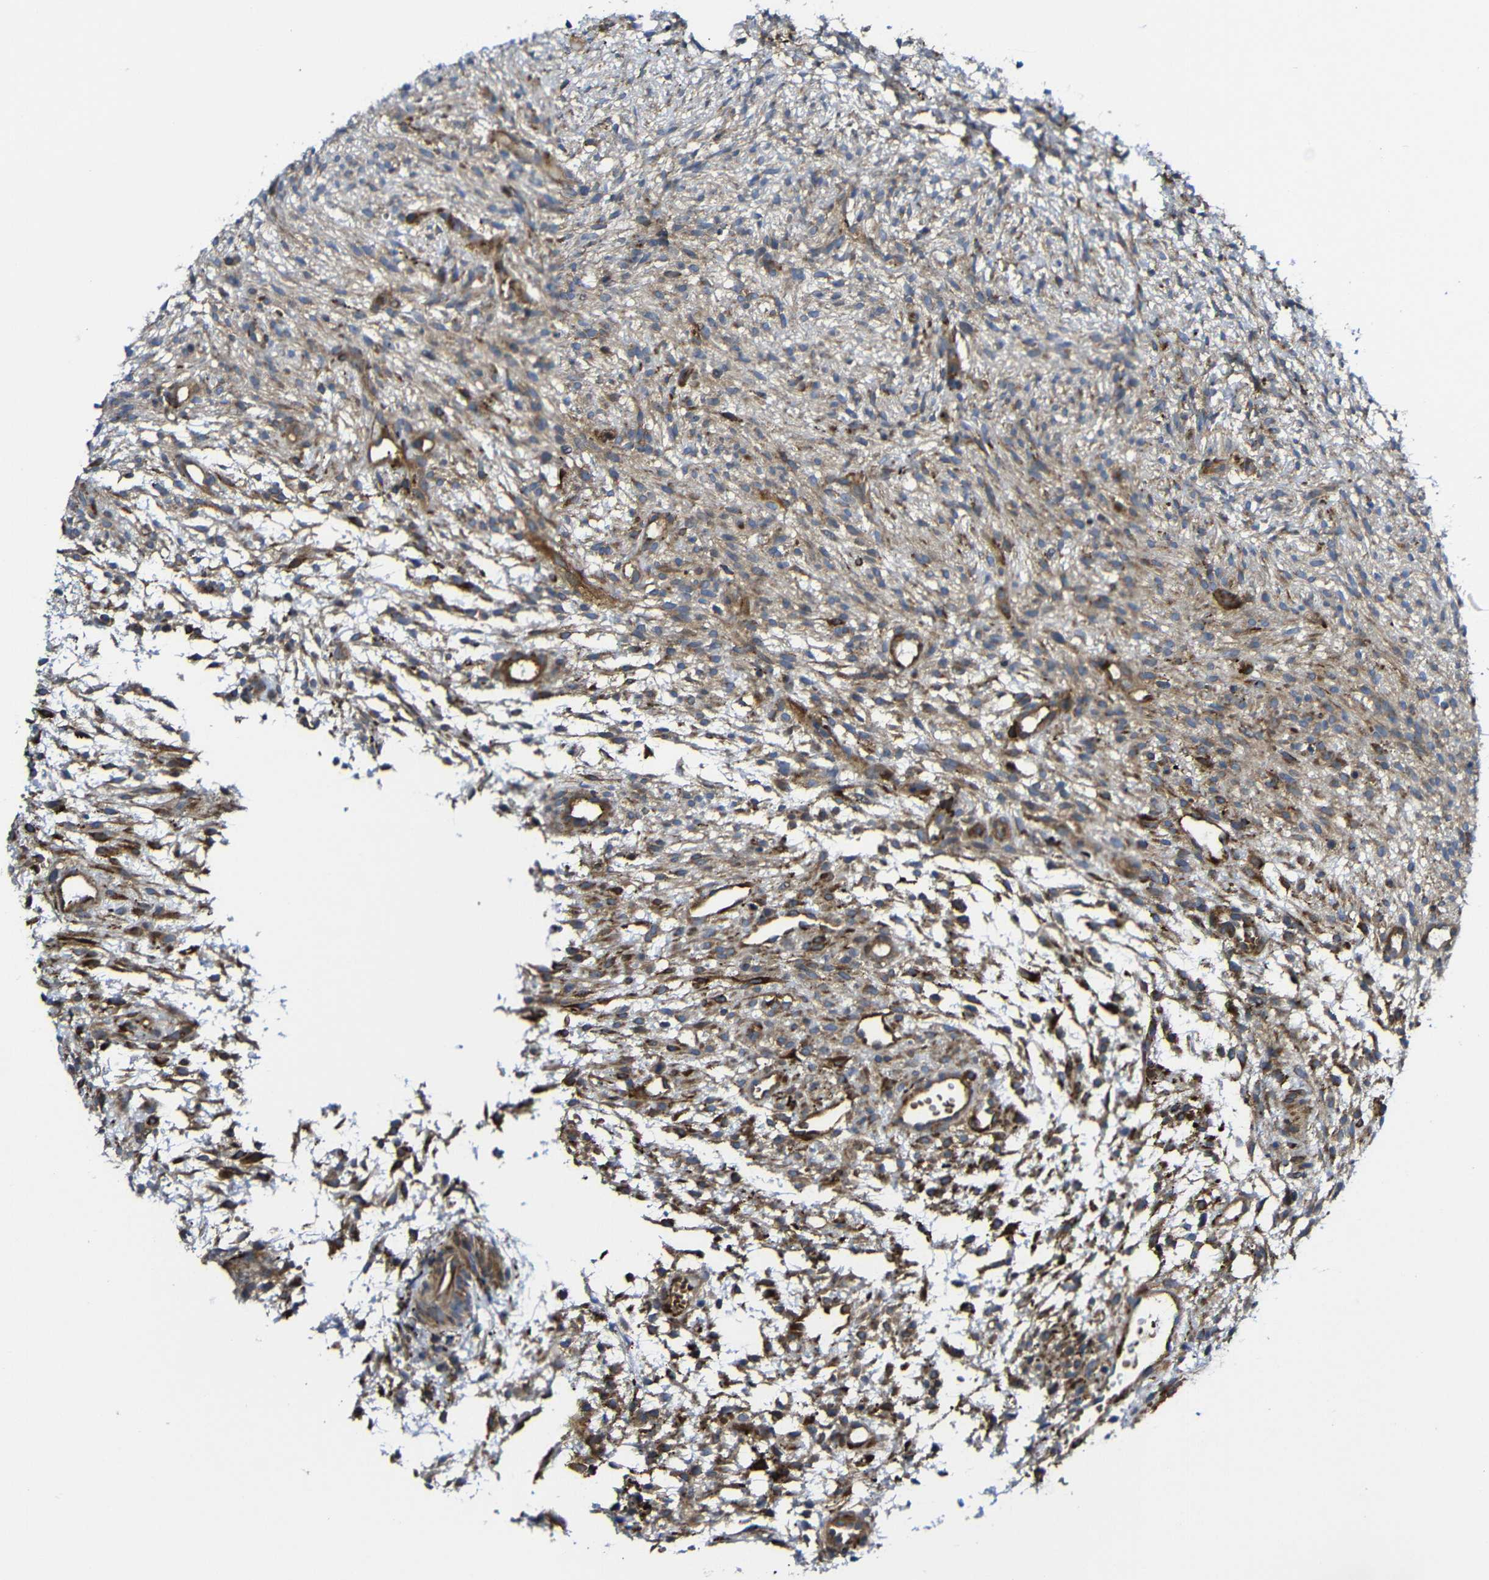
{"staining": {"intensity": "strong", "quantity": ">75%", "location": "cytoplasmic/membranous"}, "tissue": "ovary", "cell_type": "Follicle cells", "image_type": "normal", "snomed": [{"axis": "morphology", "description": "Normal tissue, NOS"}, {"axis": "morphology", "description": "Cyst, NOS"}, {"axis": "topography", "description": "Ovary"}], "caption": "Immunohistochemical staining of unremarkable human ovary demonstrates strong cytoplasmic/membranous protein positivity in approximately >75% of follicle cells. (Stains: DAB (3,3'-diaminobenzidine) in brown, nuclei in blue, Microscopy: brightfield microscopy at high magnification).", "gene": "PARP14", "patient": {"sex": "female", "age": 18}}